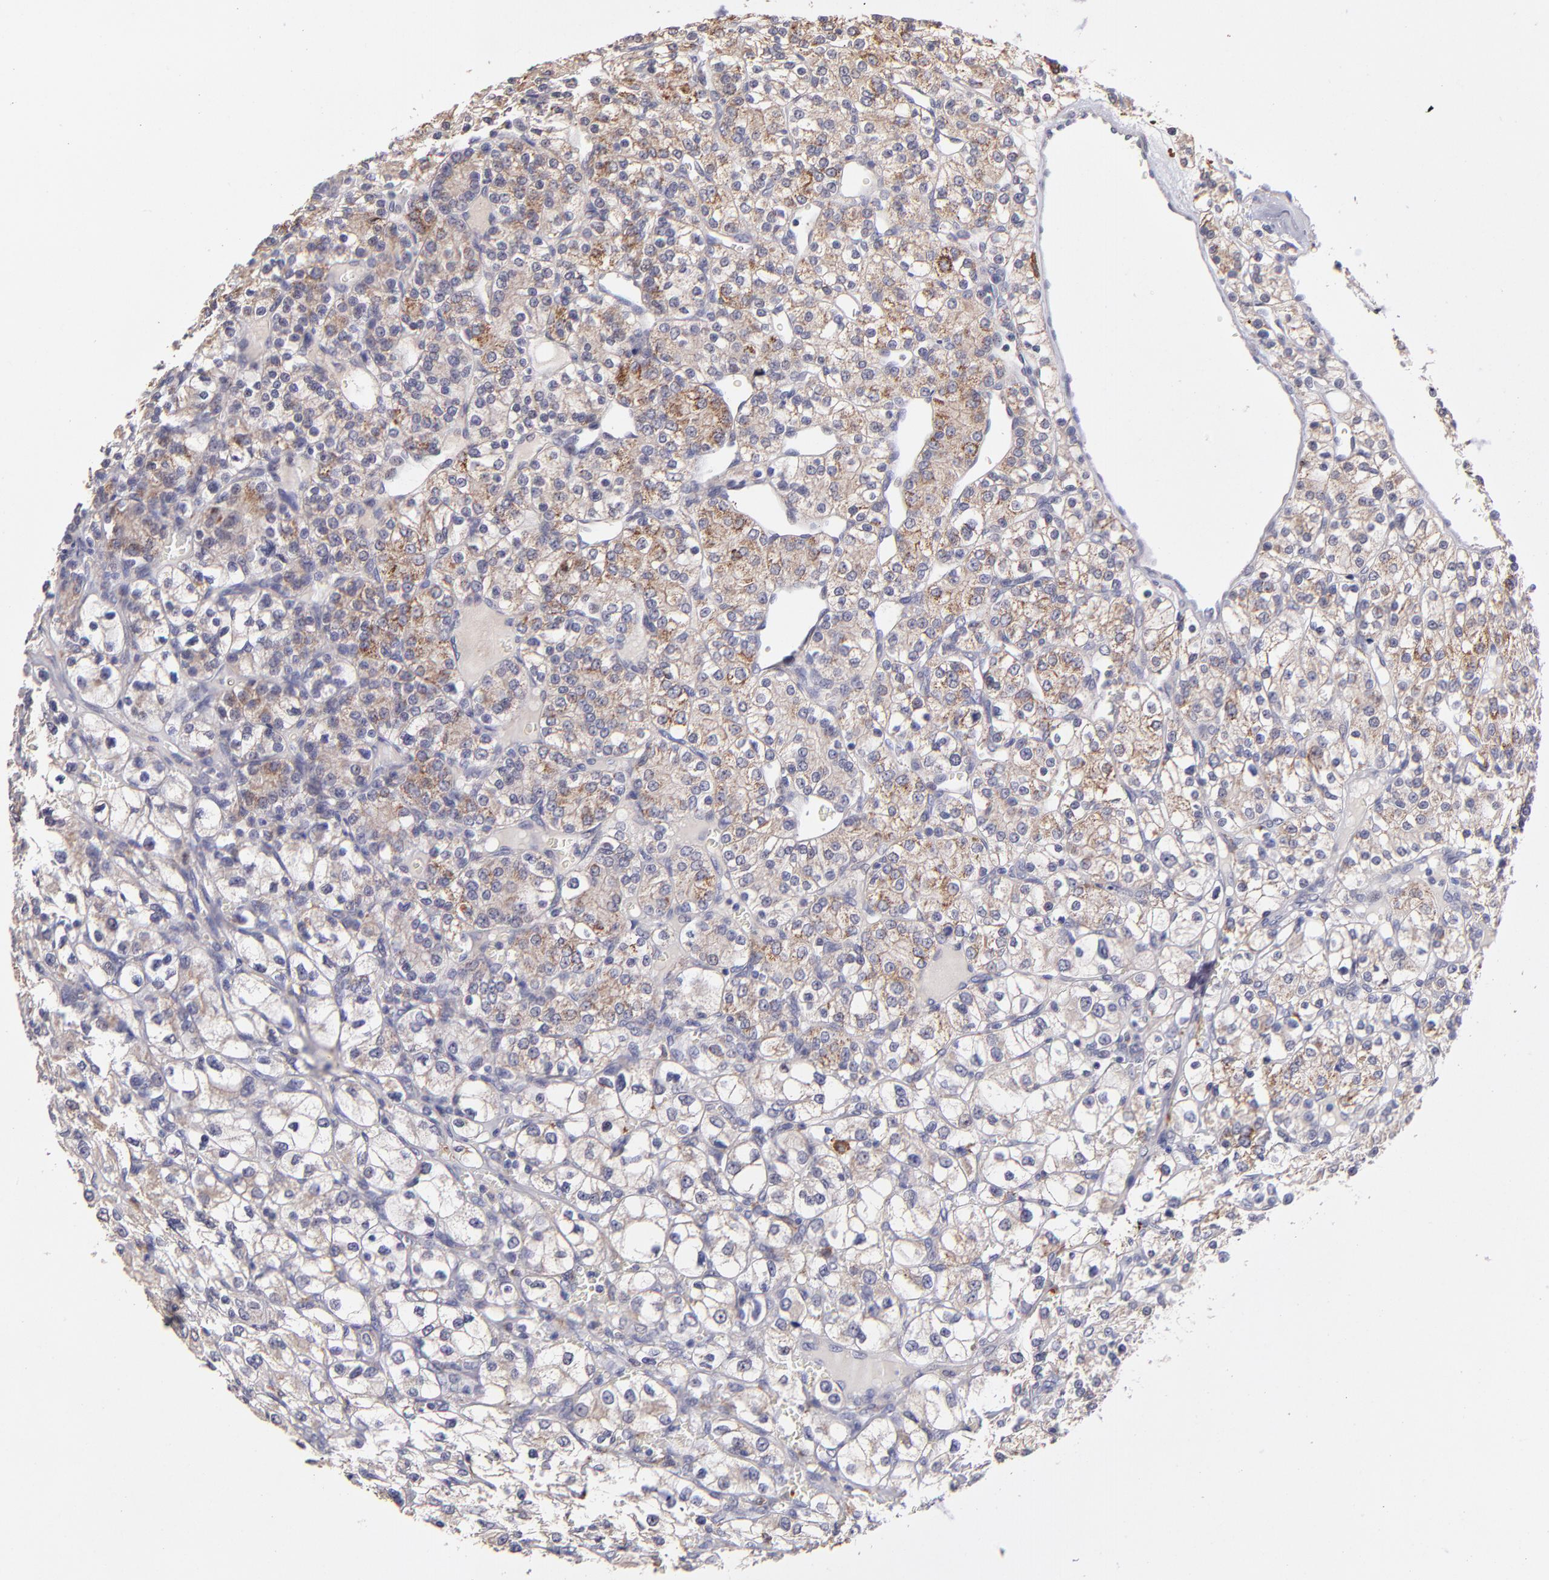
{"staining": {"intensity": "moderate", "quantity": "25%-75%", "location": "cytoplasmic/membranous"}, "tissue": "renal cancer", "cell_type": "Tumor cells", "image_type": "cancer", "snomed": [{"axis": "morphology", "description": "Adenocarcinoma, NOS"}, {"axis": "topography", "description": "Kidney"}], "caption": "Adenocarcinoma (renal) stained with DAB (3,3'-diaminobenzidine) IHC reveals medium levels of moderate cytoplasmic/membranous staining in about 25%-75% of tumor cells.", "gene": "GLDC", "patient": {"sex": "female", "age": 62}}